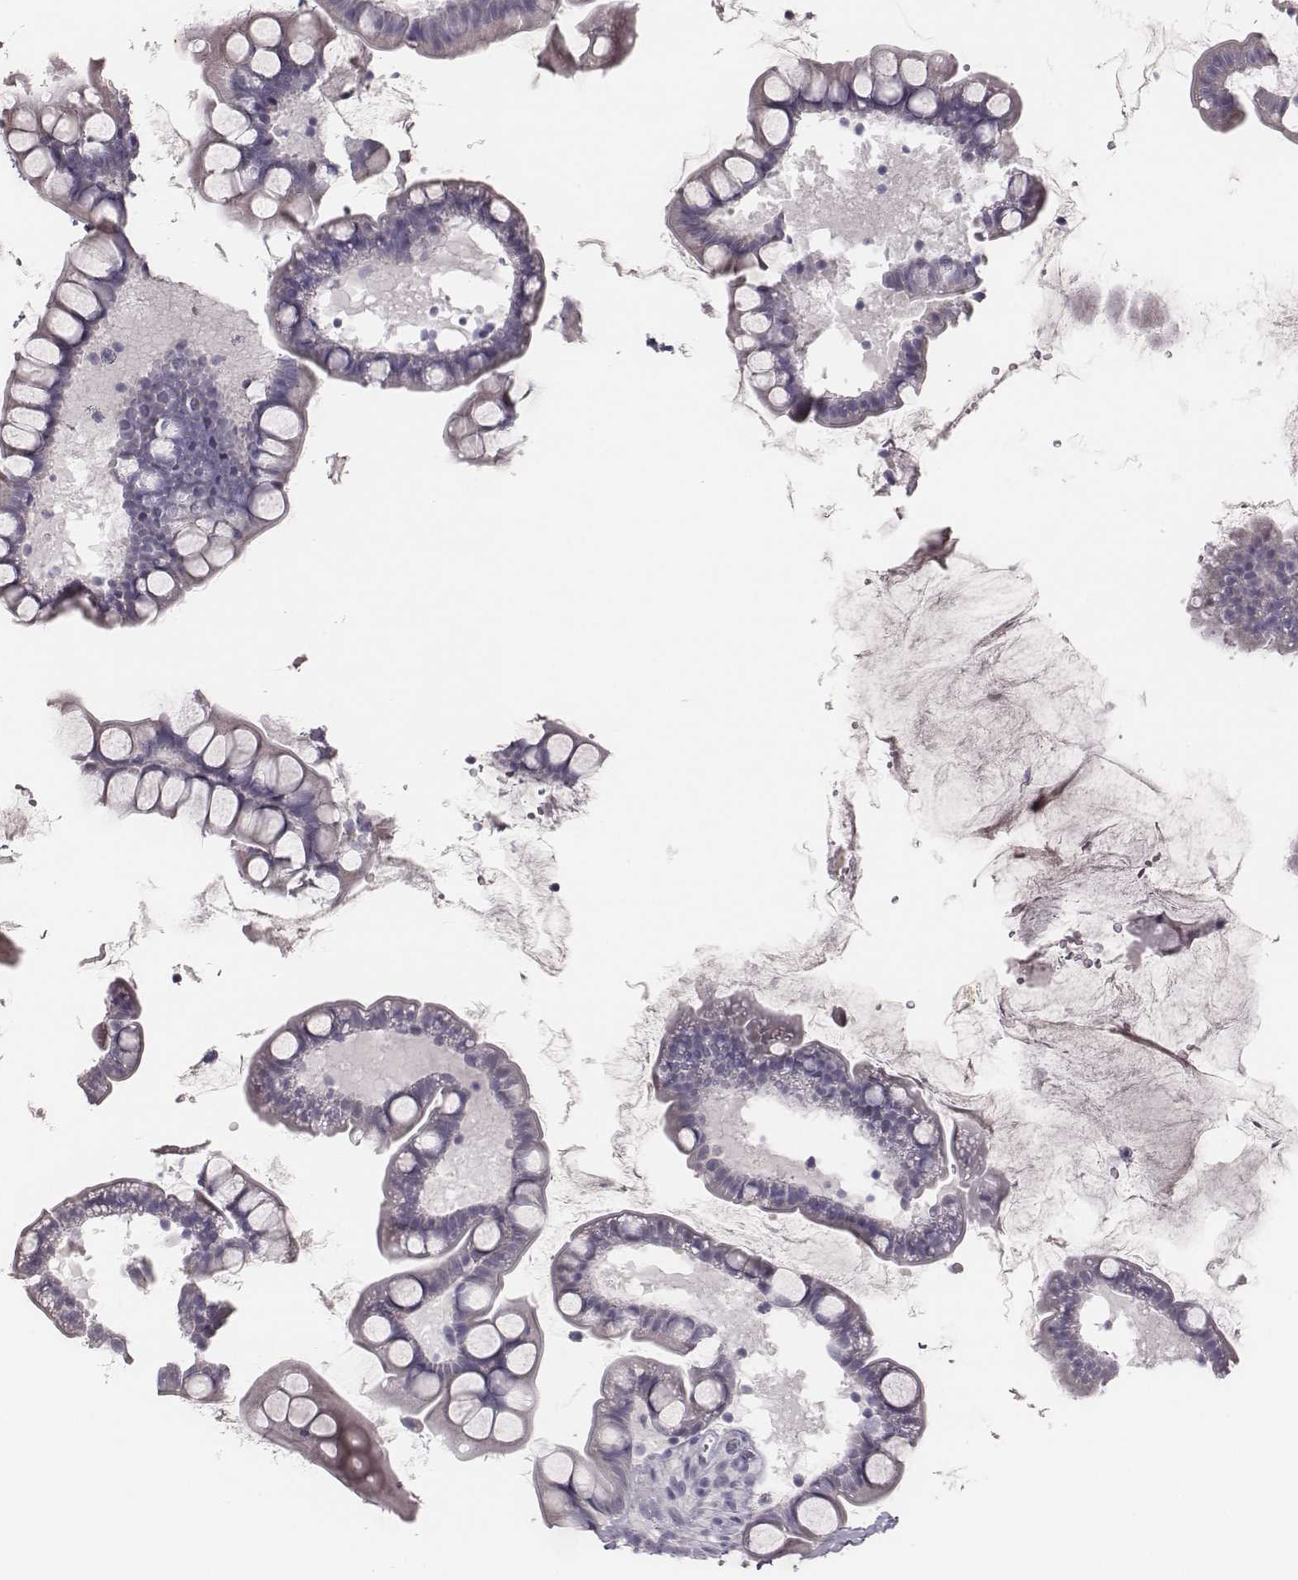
{"staining": {"intensity": "negative", "quantity": "none", "location": "none"}, "tissue": "small intestine", "cell_type": "Glandular cells", "image_type": "normal", "snomed": [{"axis": "morphology", "description": "Normal tissue, NOS"}, {"axis": "topography", "description": "Small intestine"}], "caption": "Immunohistochemistry (IHC) of unremarkable human small intestine displays no expression in glandular cells. (DAB immunohistochemistry with hematoxylin counter stain).", "gene": "ADGRF4", "patient": {"sex": "male", "age": 70}}